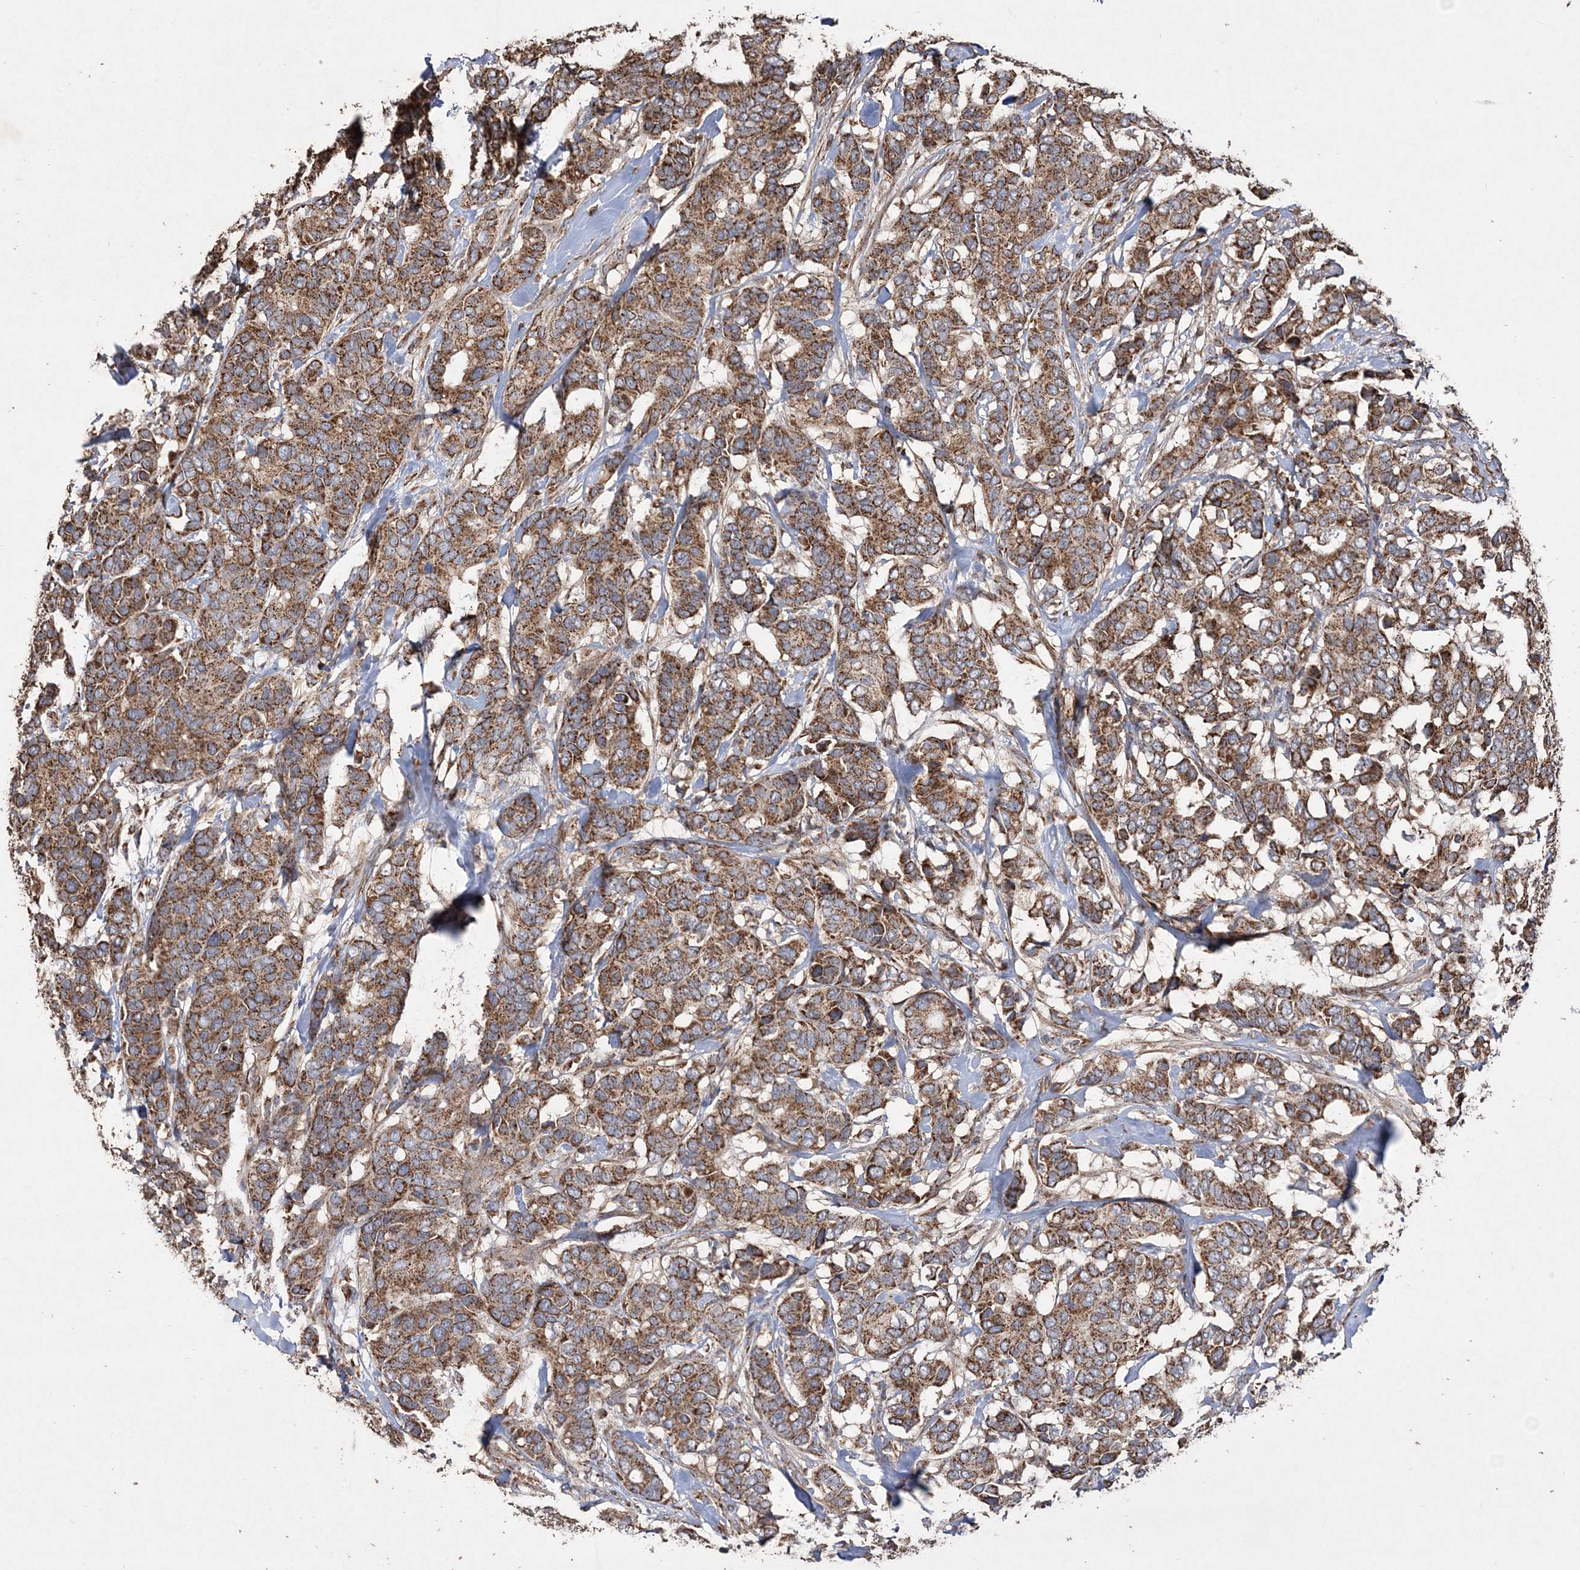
{"staining": {"intensity": "strong", "quantity": ">75%", "location": "cytoplasmic/membranous"}, "tissue": "breast cancer", "cell_type": "Tumor cells", "image_type": "cancer", "snomed": [{"axis": "morphology", "description": "Duct carcinoma"}, {"axis": "topography", "description": "Breast"}], "caption": "Immunohistochemical staining of breast cancer displays high levels of strong cytoplasmic/membranous protein staining in about >75% of tumor cells. (DAB IHC, brown staining for protein, blue staining for nuclei).", "gene": "POC5", "patient": {"sex": "female", "age": 87}}